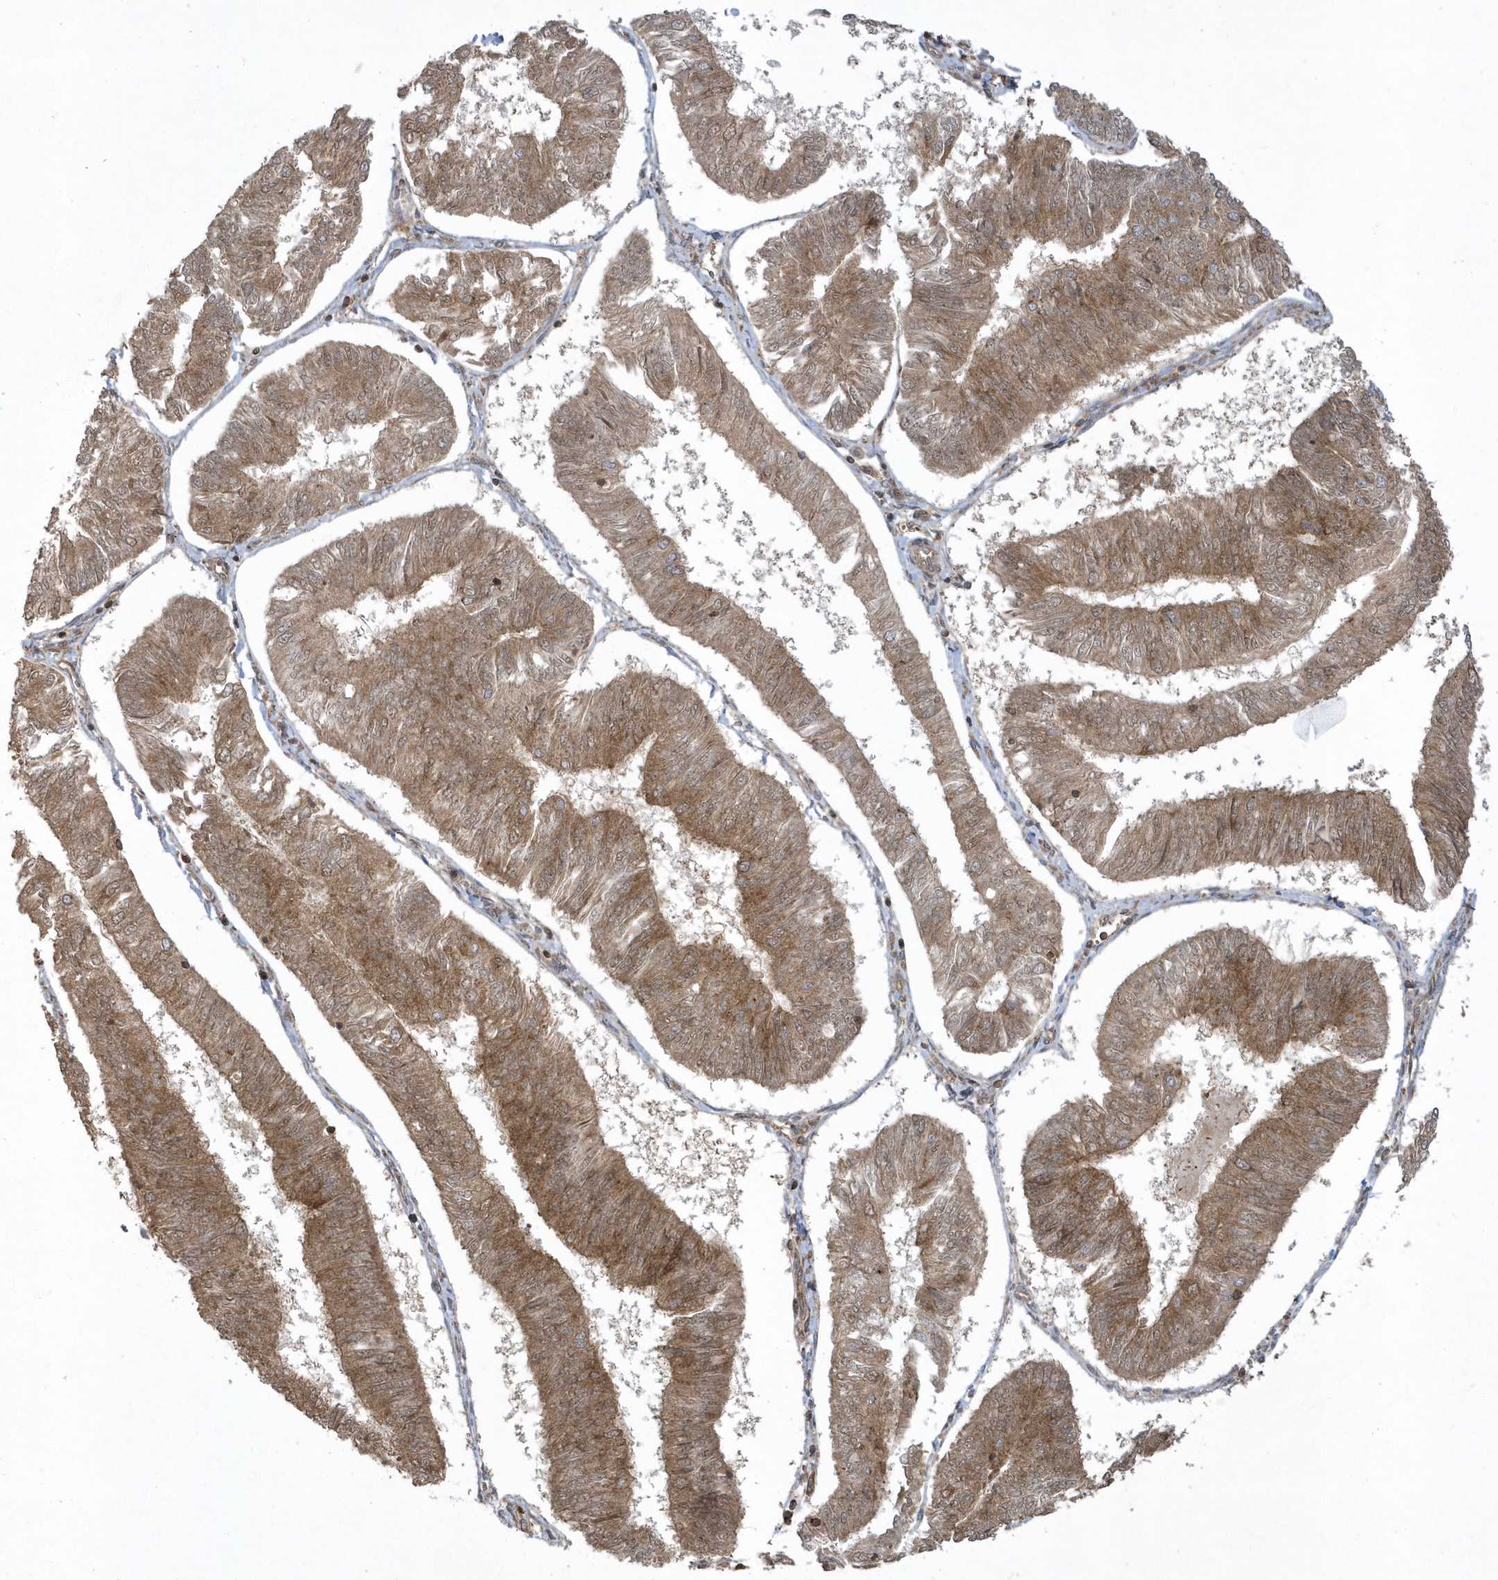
{"staining": {"intensity": "moderate", "quantity": ">75%", "location": "cytoplasmic/membranous"}, "tissue": "endometrial cancer", "cell_type": "Tumor cells", "image_type": "cancer", "snomed": [{"axis": "morphology", "description": "Adenocarcinoma, NOS"}, {"axis": "topography", "description": "Endometrium"}], "caption": "Endometrial cancer stained with DAB IHC shows medium levels of moderate cytoplasmic/membranous expression in about >75% of tumor cells.", "gene": "STAMBP", "patient": {"sex": "female", "age": 58}}